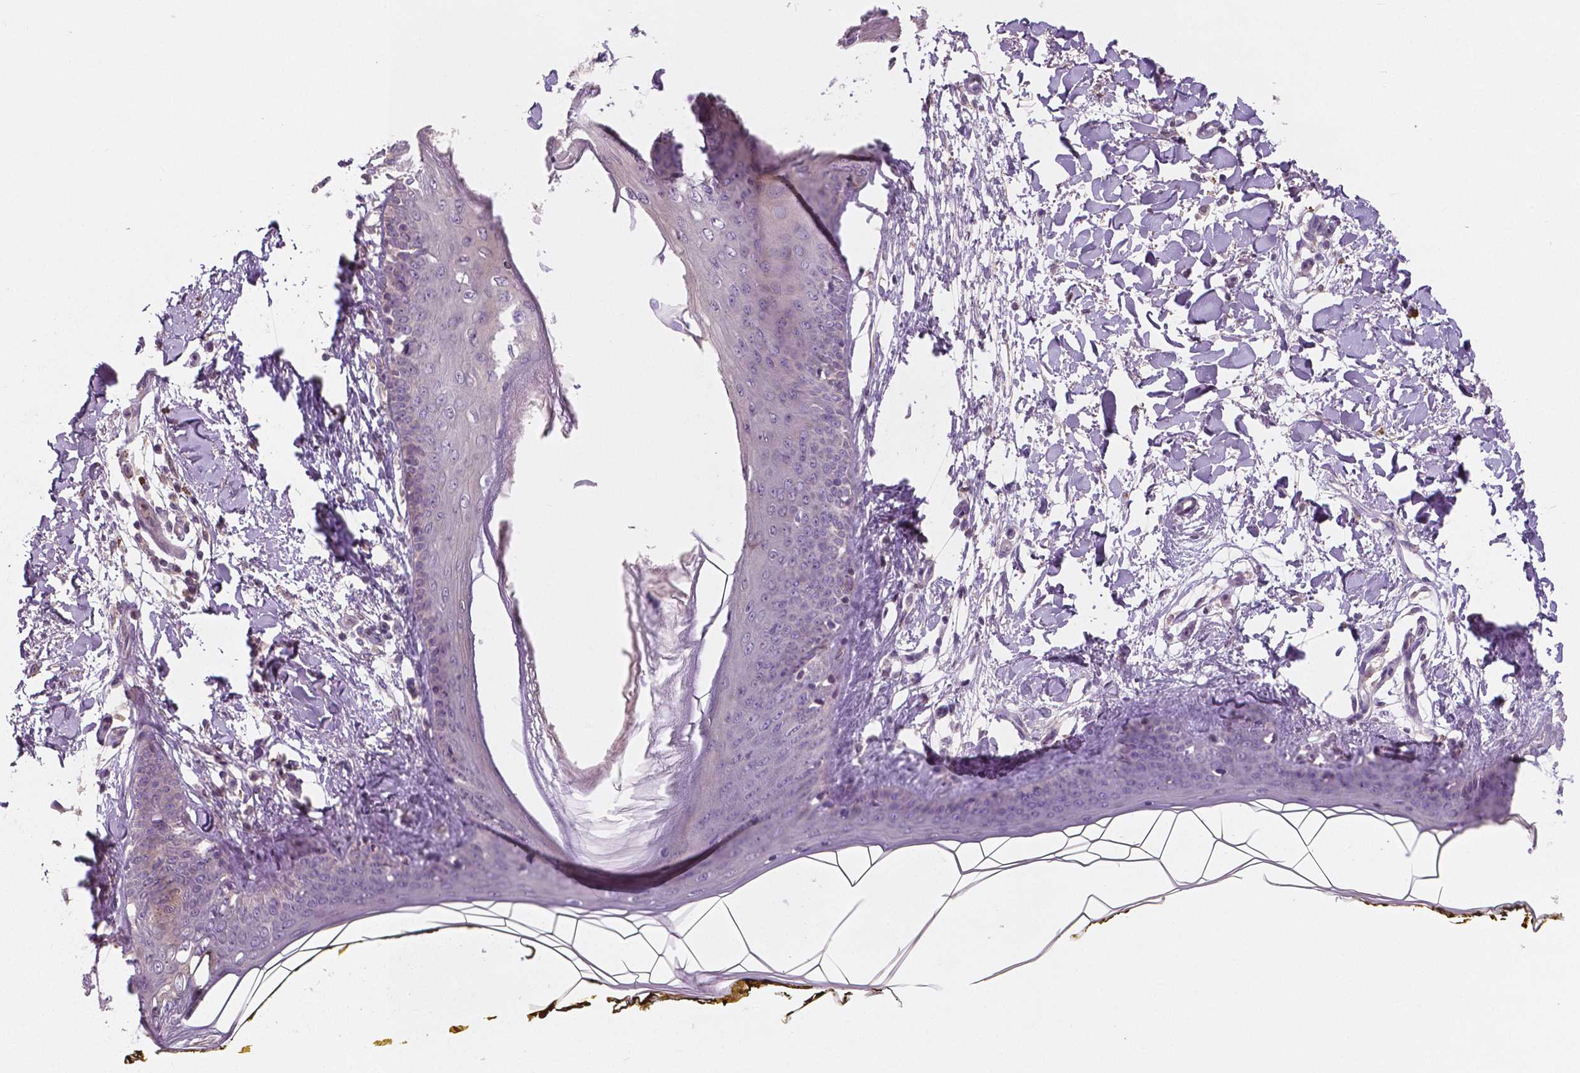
{"staining": {"intensity": "negative", "quantity": "none", "location": "none"}, "tissue": "skin", "cell_type": "Fibroblasts", "image_type": "normal", "snomed": [{"axis": "morphology", "description": "Normal tissue, NOS"}, {"axis": "topography", "description": "Skin"}], "caption": "Immunohistochemistry (IHC) photomicrograph of benign skin: skin stained with DAB (3,3'-diaminobenzidine) demonstrates no significant protein staining in fibroblasts.", "gene": "LSM14B", "patient": {"sex": "female", "age": 34}}